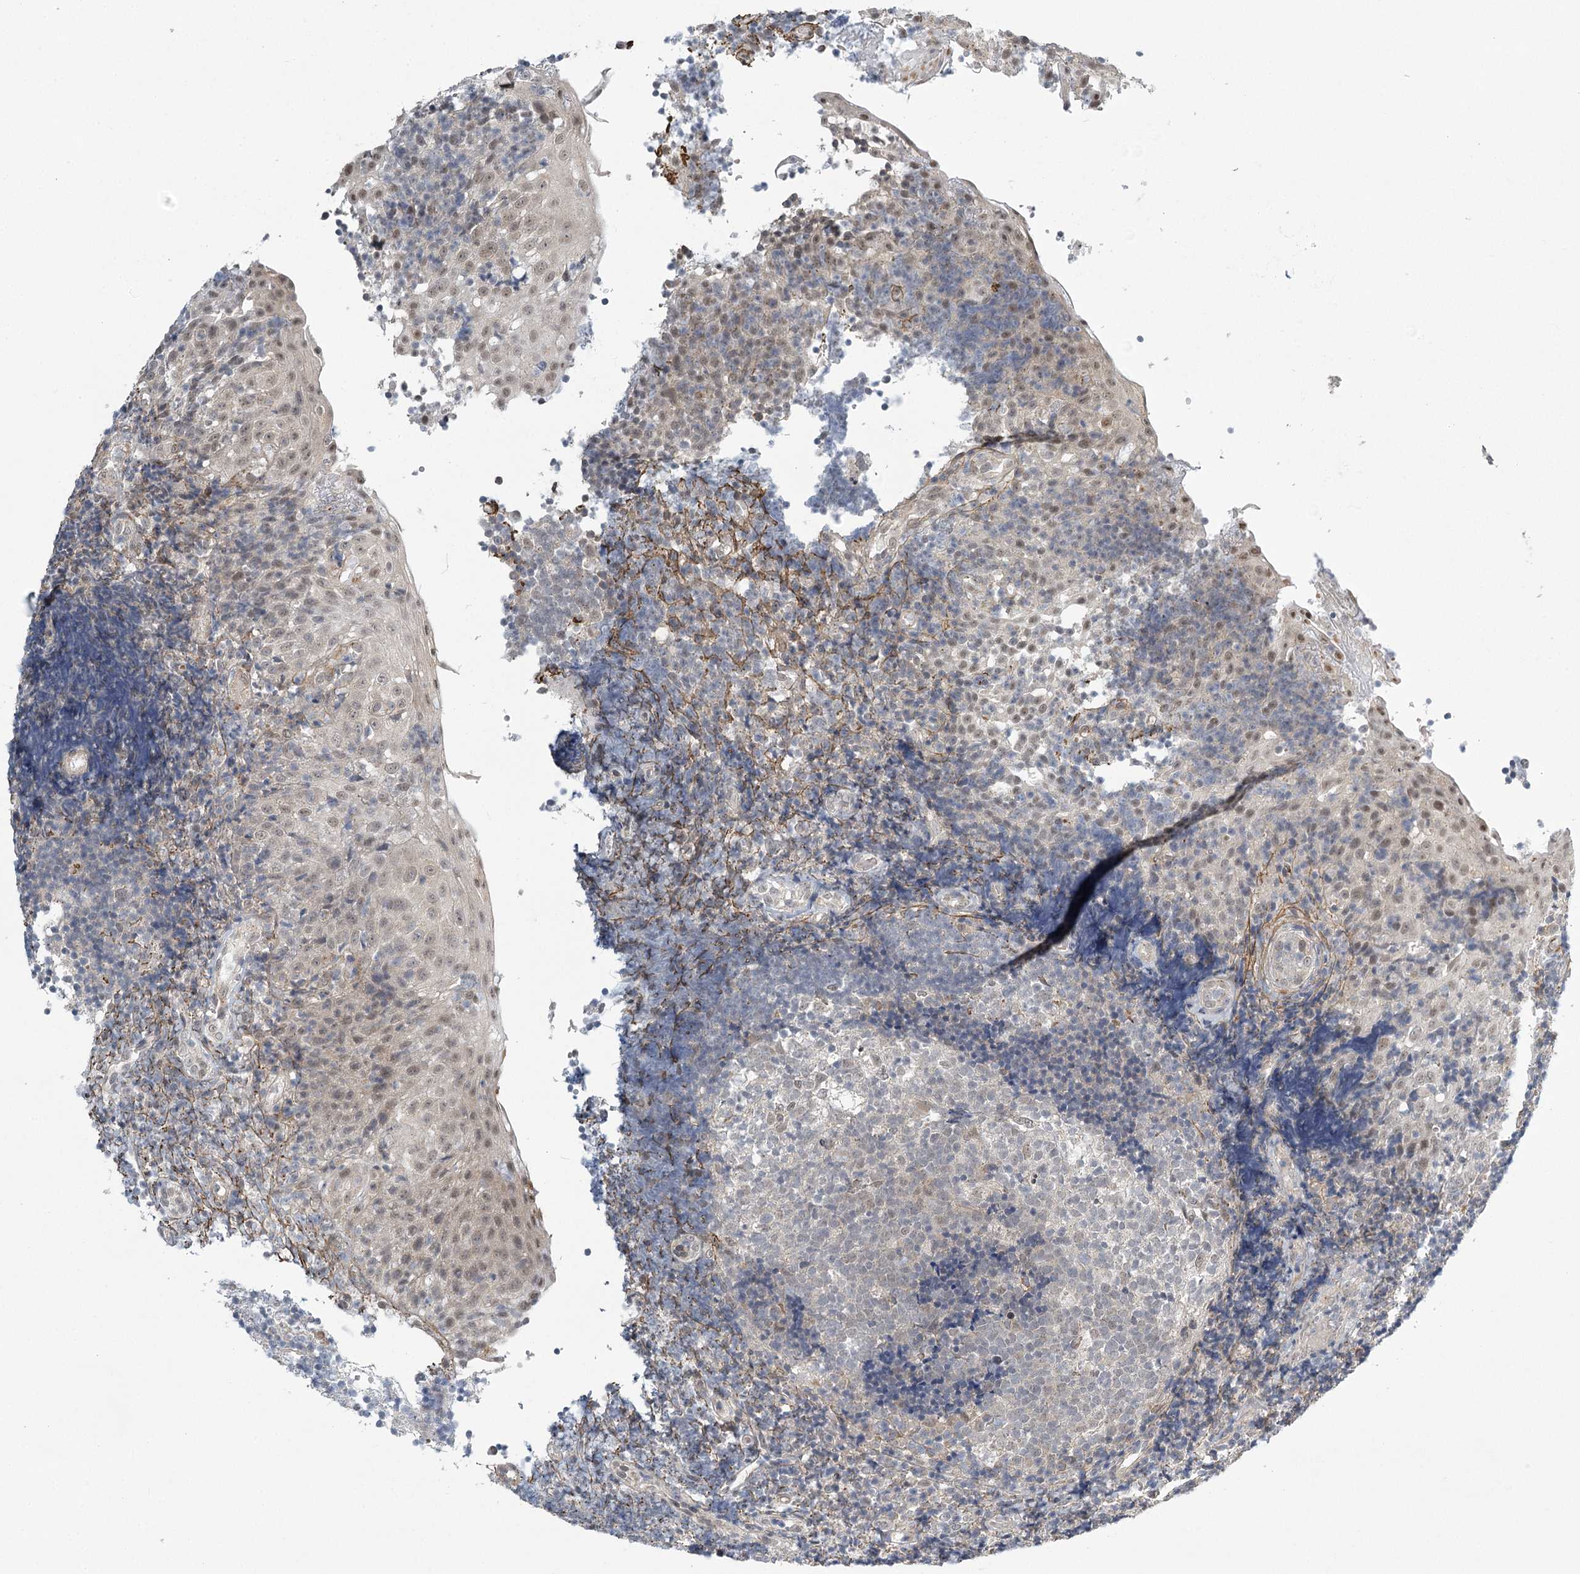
{"staining": {"intensity": "weak", "quantity": "<25%", "location": "nuclear"}, "tissue": "tonsil", "cell_type": "Germinal center cells", "image_type": "normal", "snomed": [{"axis": "morphology", "description": "Normal tissue, NOS"}, {"axis": "topography", "description": "Tonsil"}], "caption": "The micrograph demonstrates no staining of germinal center cells in unremarkable tonsil. (DAB immunohistochemistry, high magnification).", "gene": "MED28", "patient": {"sex": "female", "age": 40}}